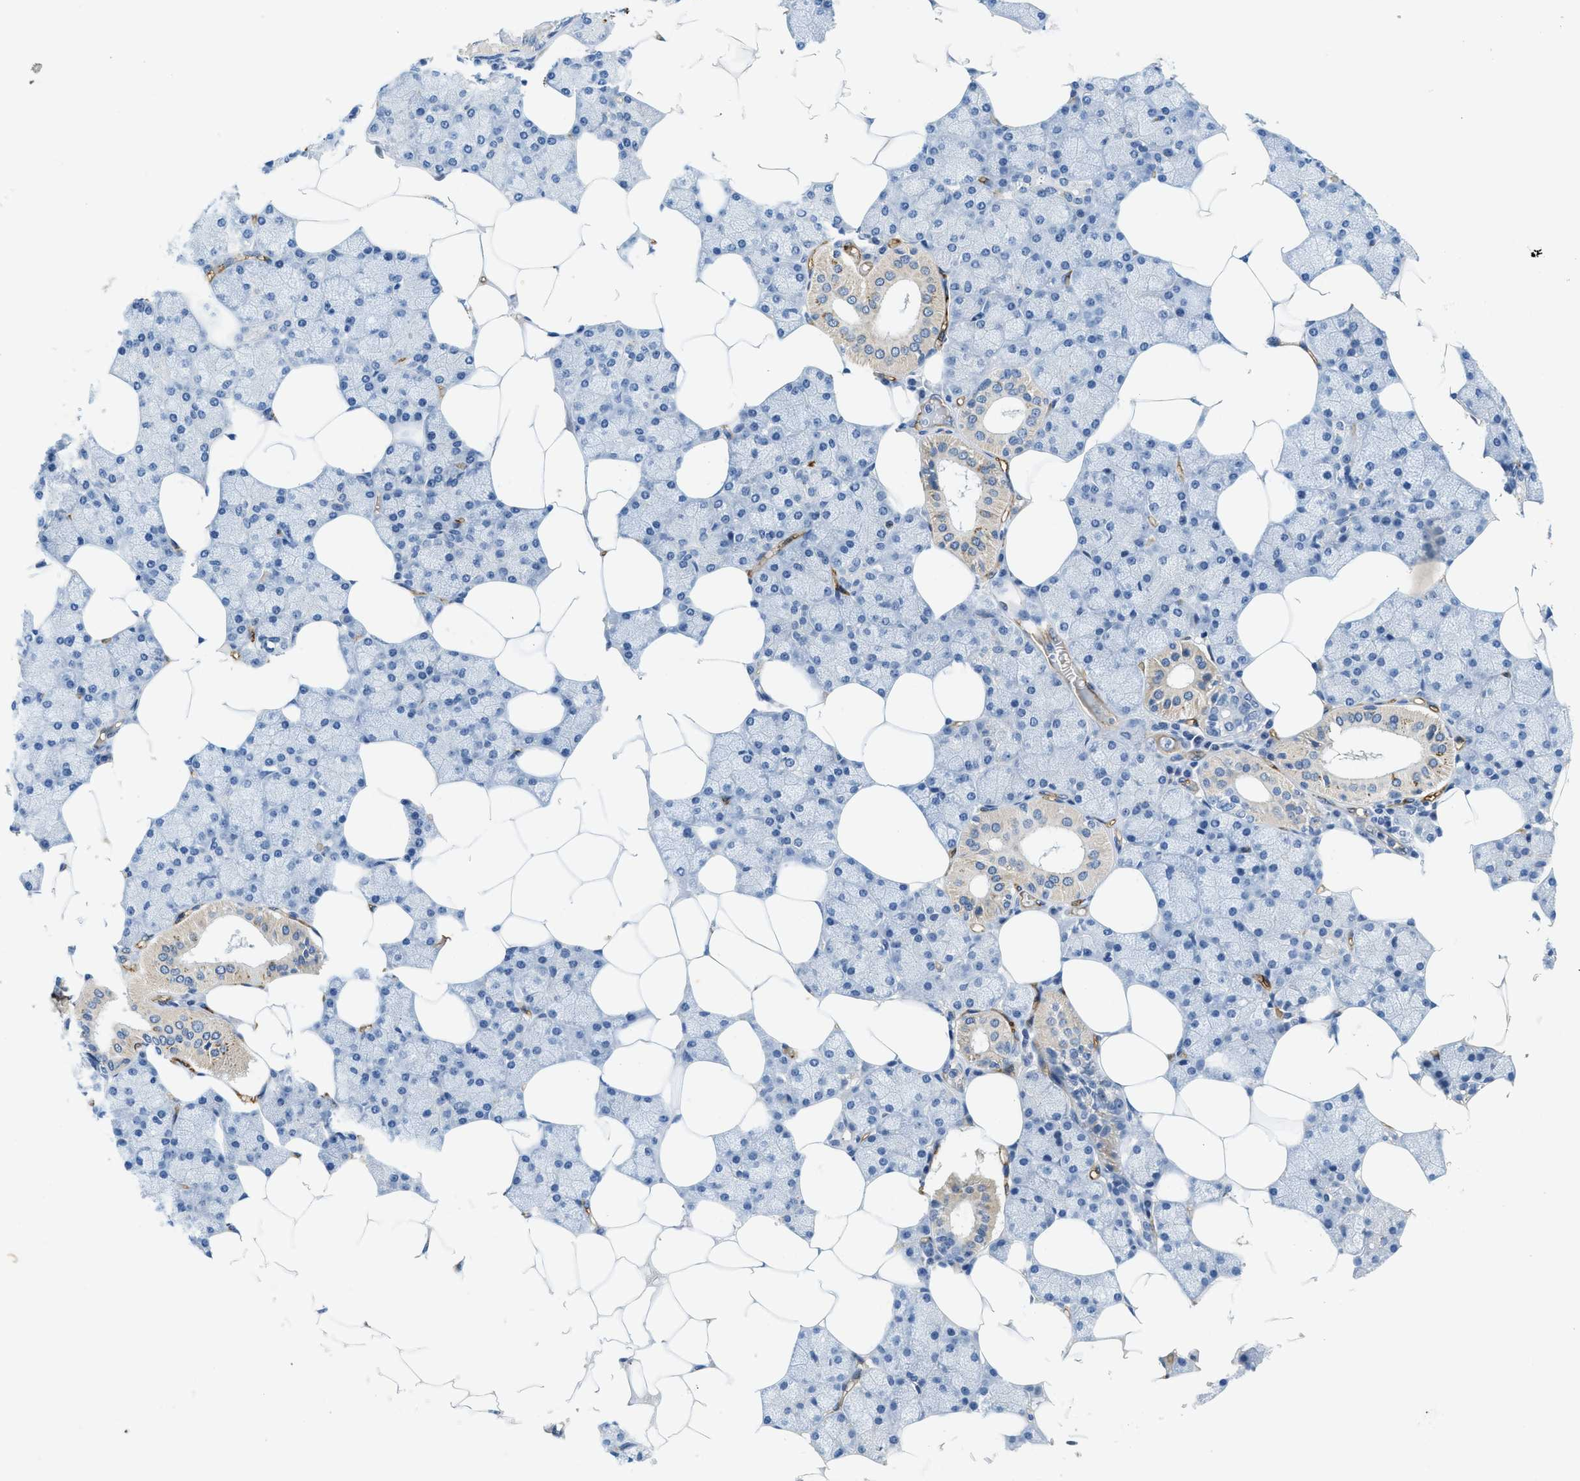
{"staining": {"intensity": "moderate", "quantity": "<25%", "location": "cytoplasmic/membranous"}, "tissue": "salivary gland", "cell_type": "Glandular cells", "image_type": "normal", "snomed": [{"axis": "morphology", "description": "Normal tissue, NOS"}, {"axis": "topography", "description": "Salivary gland"}], "caption": "IHC photomicrograph of unremarkable salivary gland stained for a protein (brown), which exhibits low levels of moderate cytoplasmic/membranous expression in approximately <25% of glandular cells.", "gene": "SLCO2A1", "patient": {"sex": "male", "age": 62}}